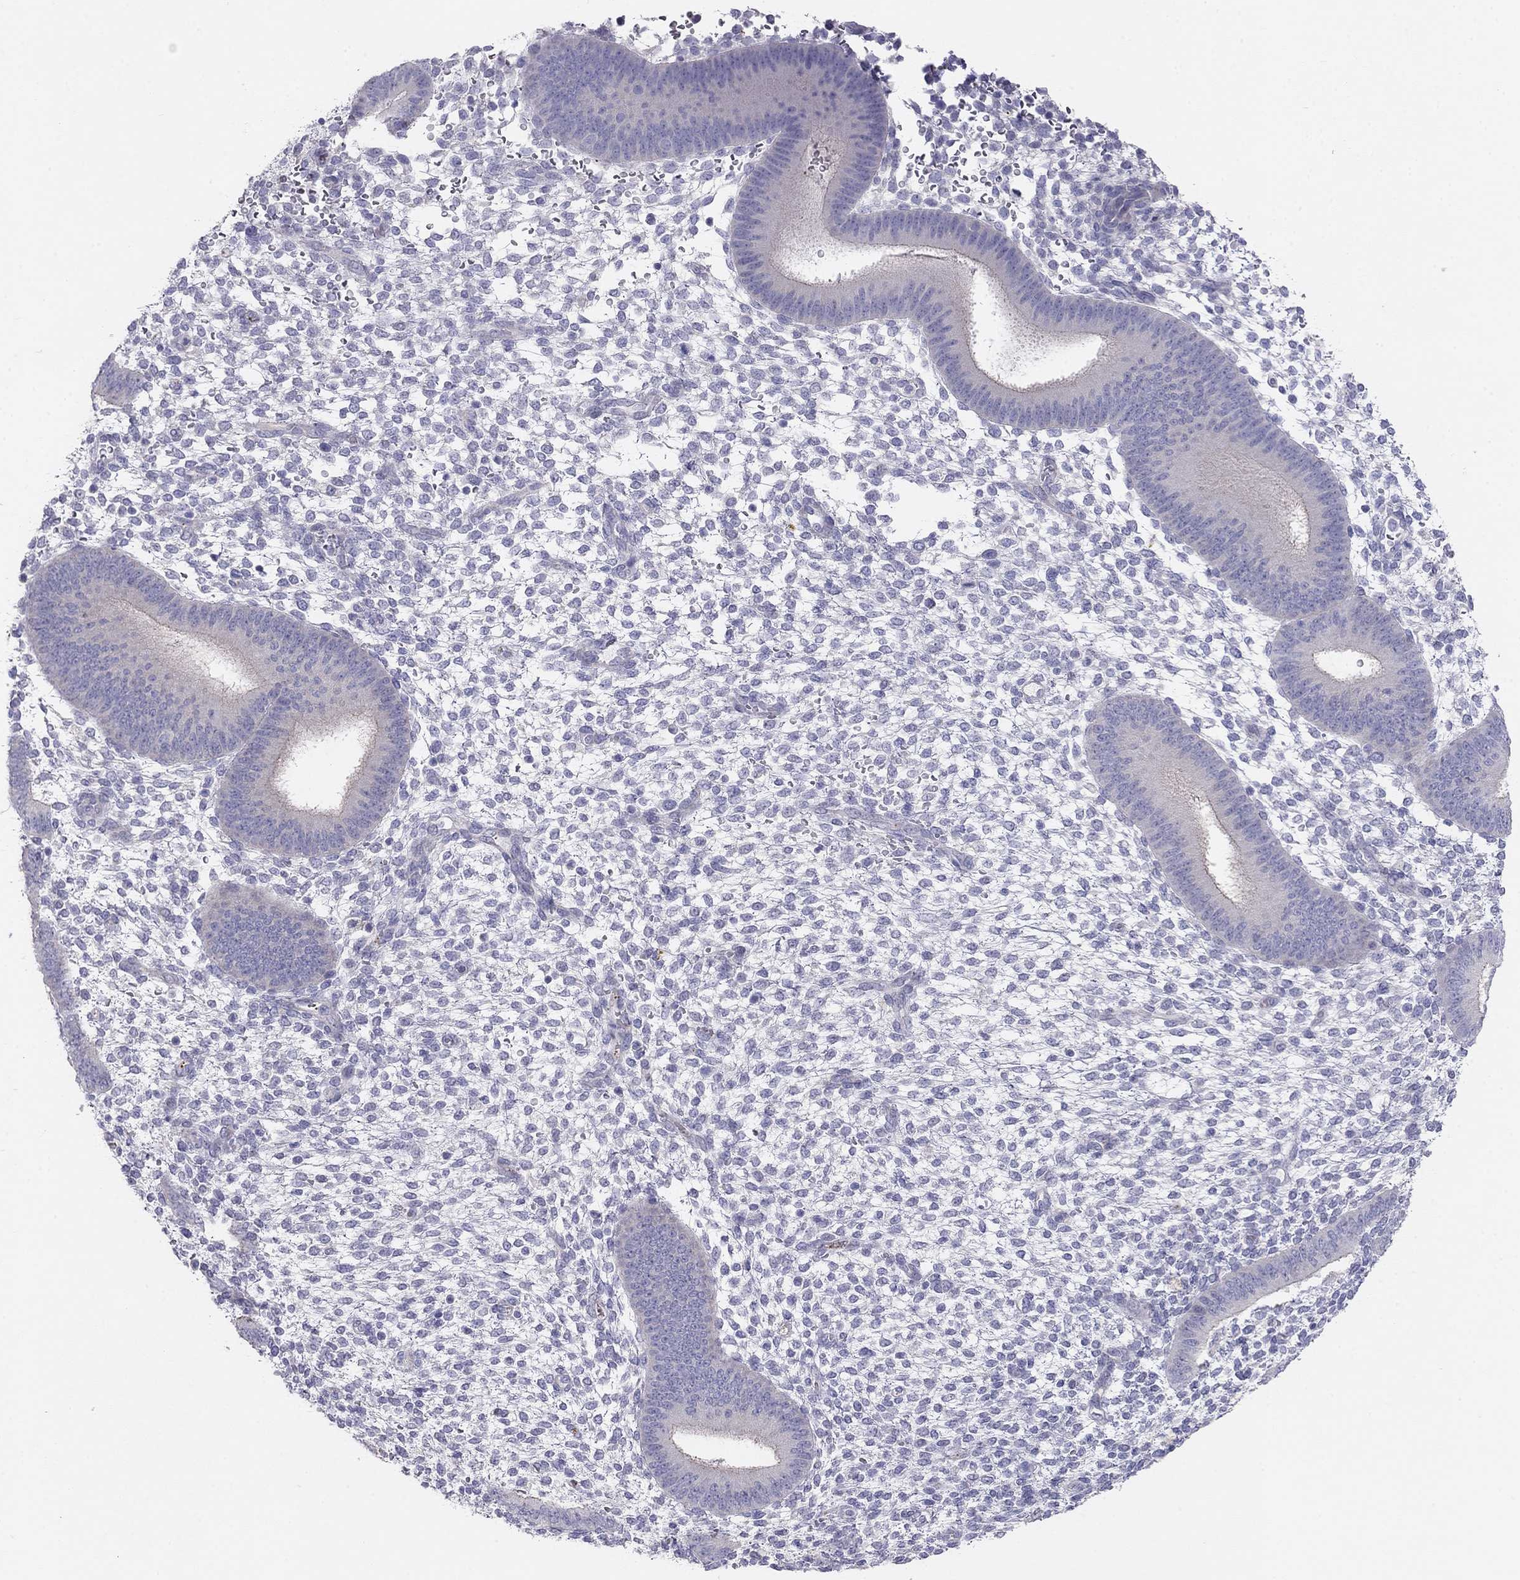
{"staining": {"intensity": "negative", "quantity": "none", "location": "none"}, "tissue": "endometrium", "cell_type": "Cells in endometrial stroma", "image_type": "normal", "snomed": [{"axis": "morphology", "description": "Normal tissue, NOS"}, {"axis": "topography", "description": "Endometrium"}], "caption": "The image displays no staining of cells in endometrial stroma in benign endometrium. (DAB (3,3'-diaminobenzidine) IHC, high magnification).", "gene": "MGAT4C", "patient": {"sex": "female", "age": 39}}